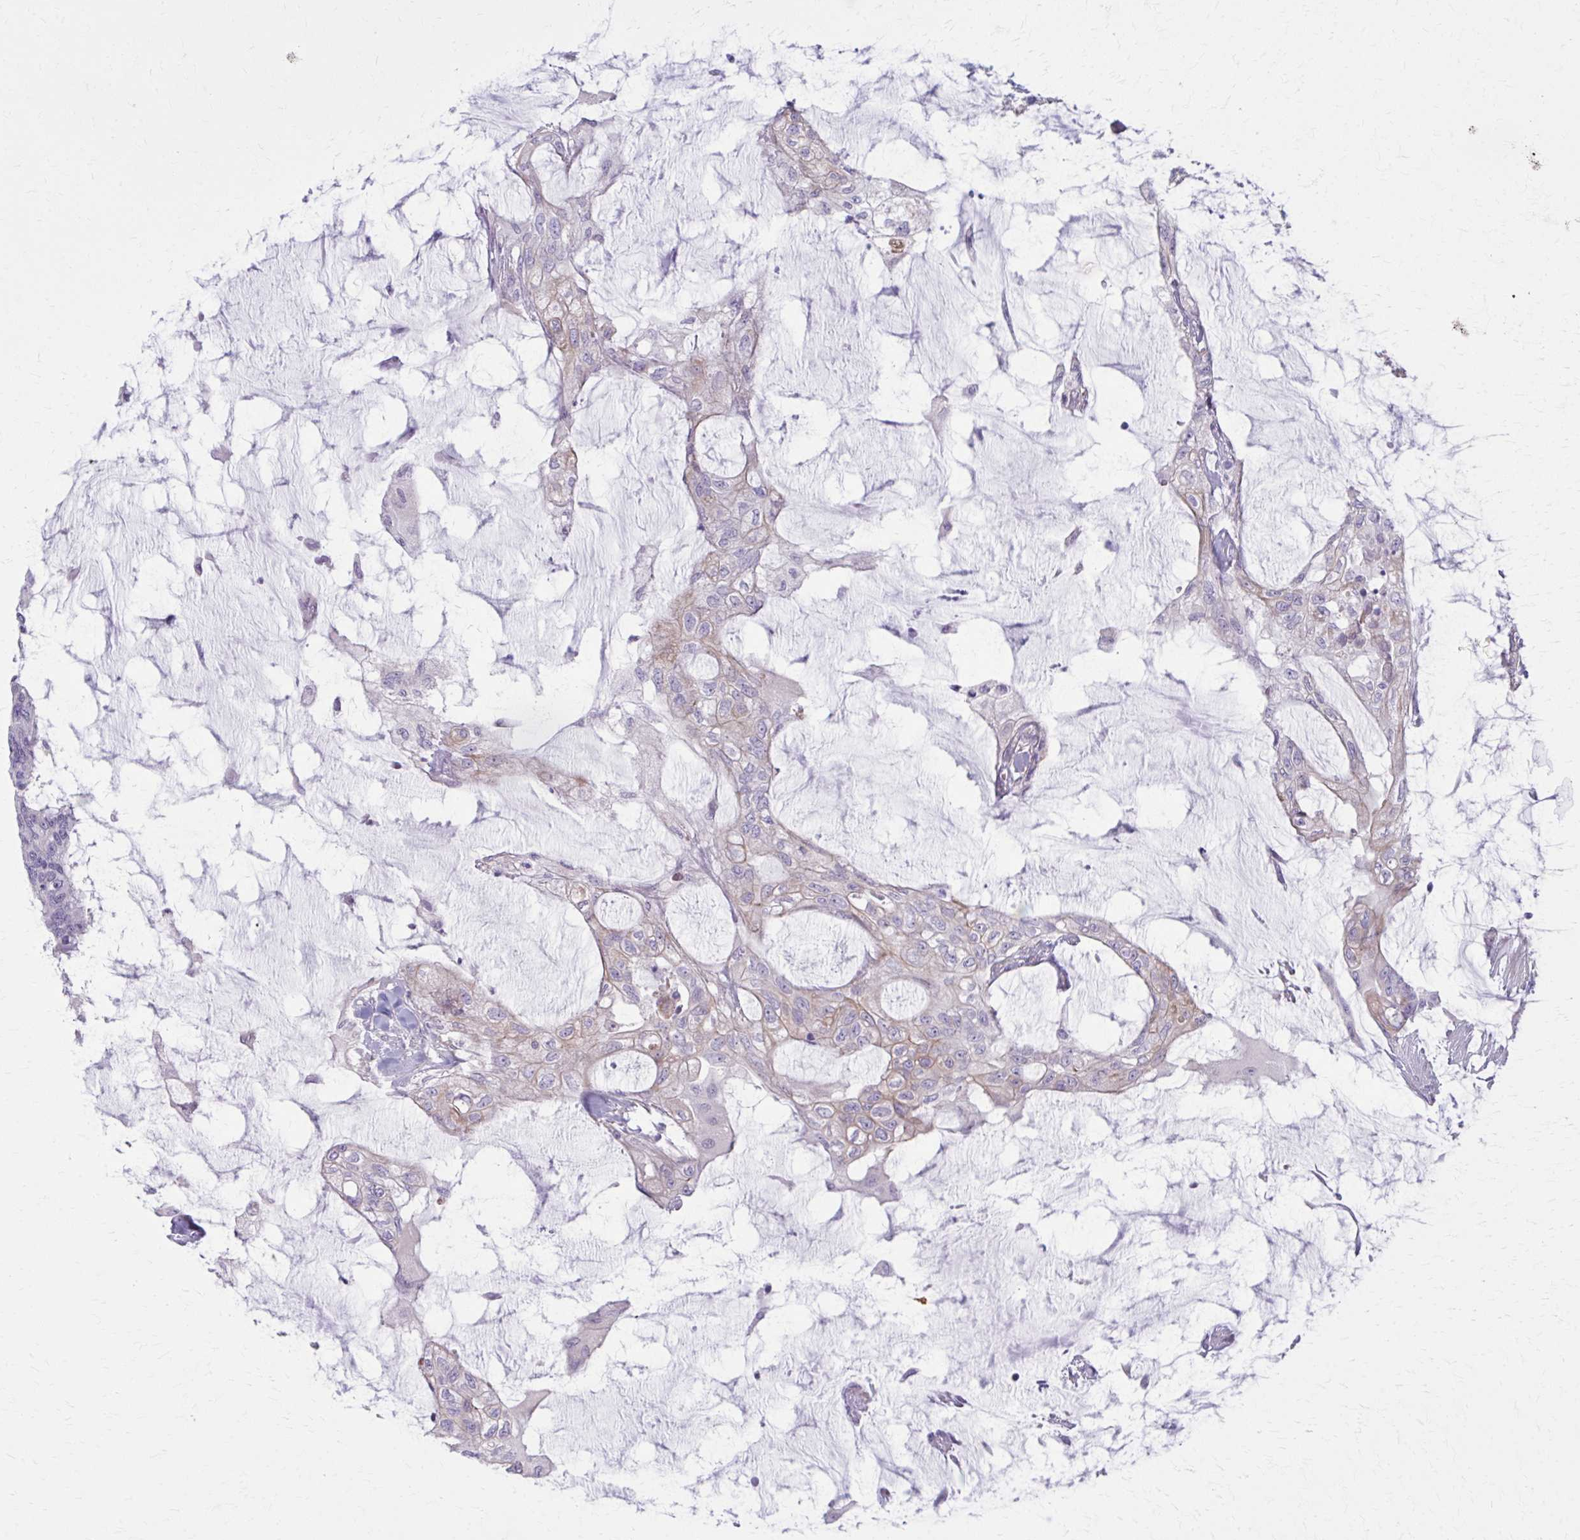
{"staining": {"intensity": "weak", "quantity": "<25%", "location": "cytoplasmic/membranous"}, "tissue": "colorectal cancer", "cell_type": "Tumor cells", "image_type": "cancer", "snomed": [{"axis": "morphology", "description": "Adenocarcinoma, NOS"}, {"axis": "topography", "description": "Rectum"}], "caption": "High magnification brightfield microscopy of colorectal cancer stained with DAB (brown) and counterstained with hematoxylin (blue): tumor cells show no significant positivity.", "gene": "NUMBL", "patient": {"sex": "female", "age": 59}}